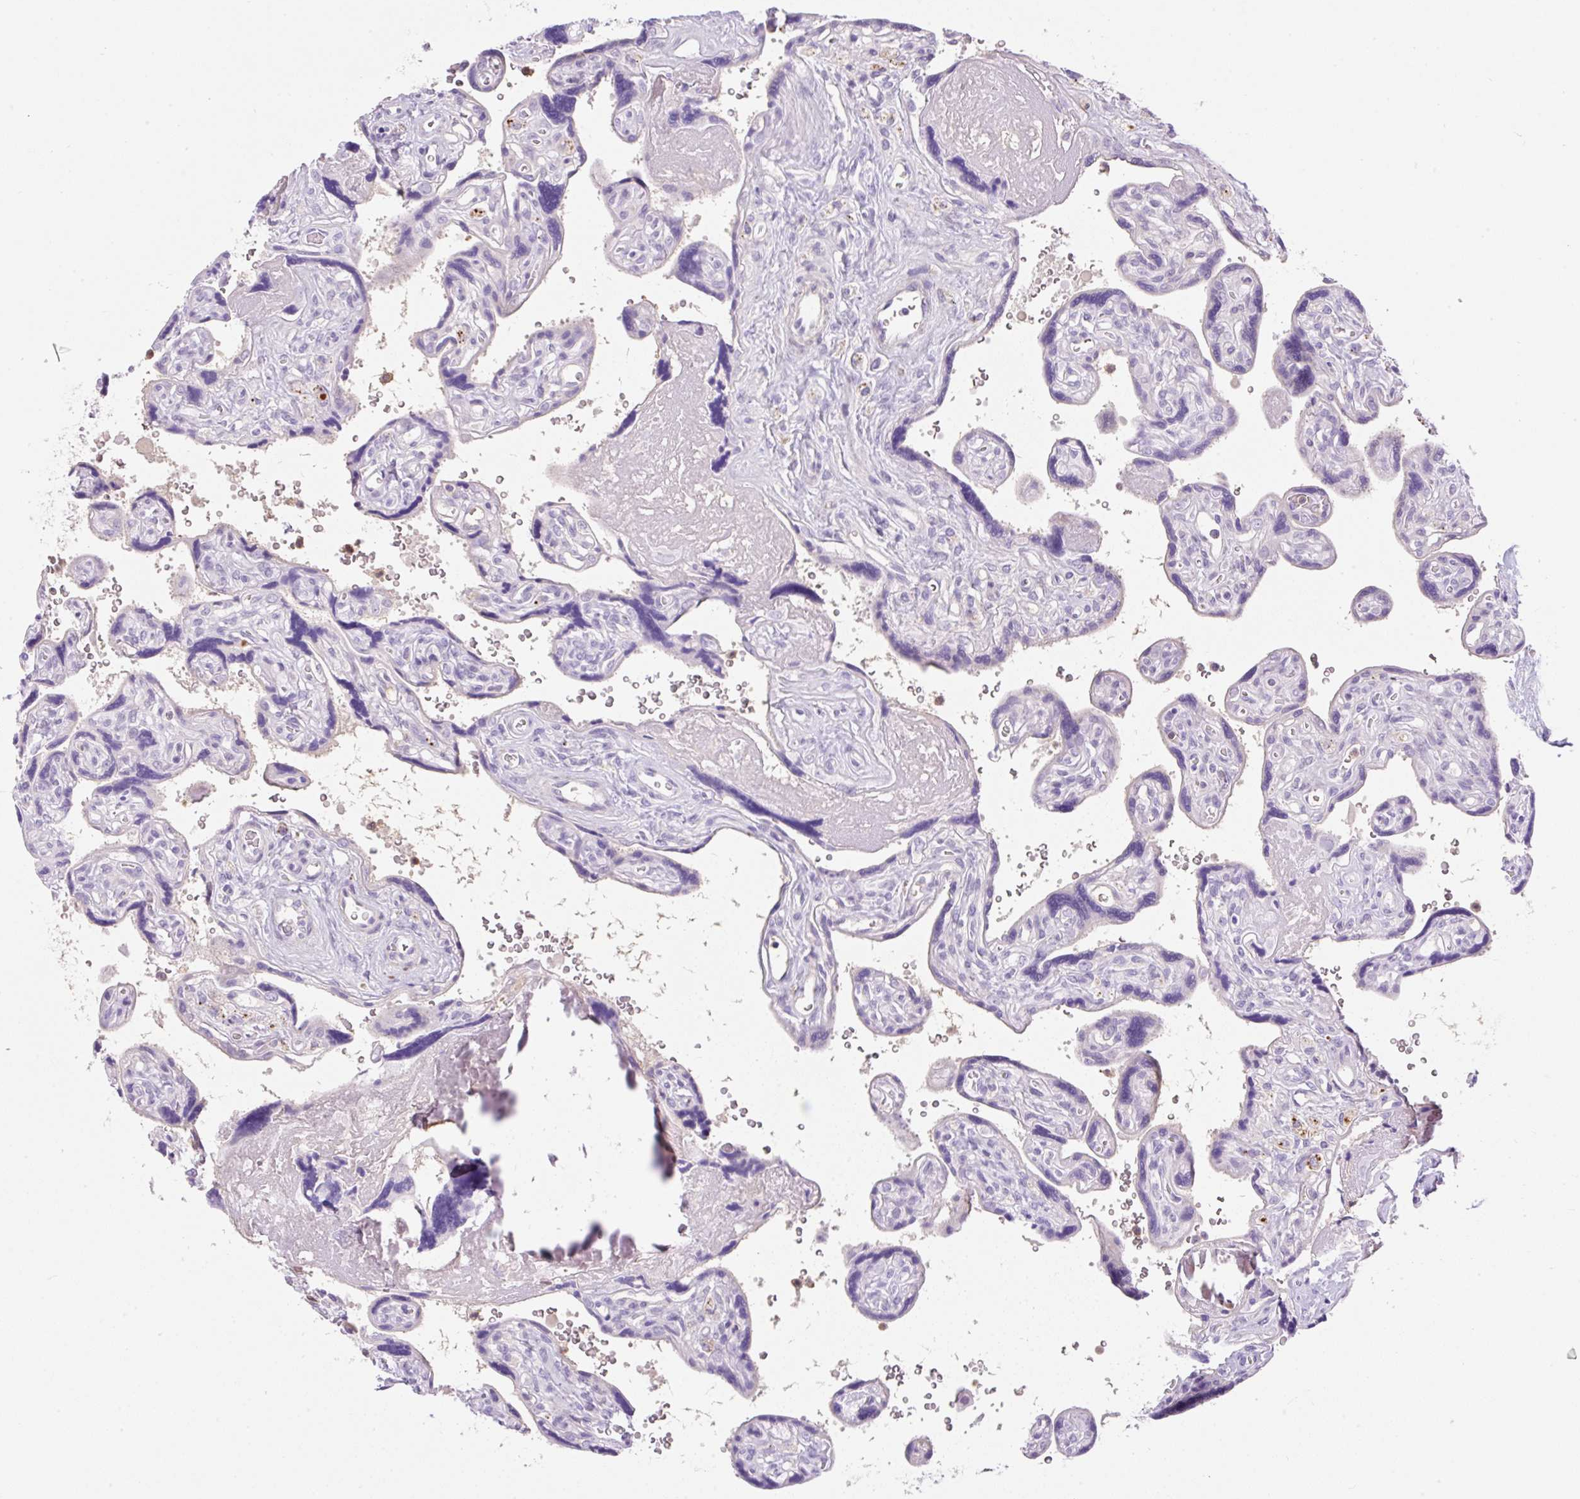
{"staining": {"intensity": "negative", "quantity": "none", "location": "none"}, "tissue": "placenta", "cell_type": "Decidual cells", "image_type": "normal", "snomed": [{"axis": "morphology", "description": "Normal tissue, NOS"}, {"axis": "topography", "description": "Placenta"}], "caption": "An IHC image of unremarkable placenta is shown. There is no staining in decidual cells of placenta. (DAB immunohistochemistry (IHC) with hematoxylin counter stain).", "gene": "TDRD15", "patient": {"sex": "female", "age": 39}}